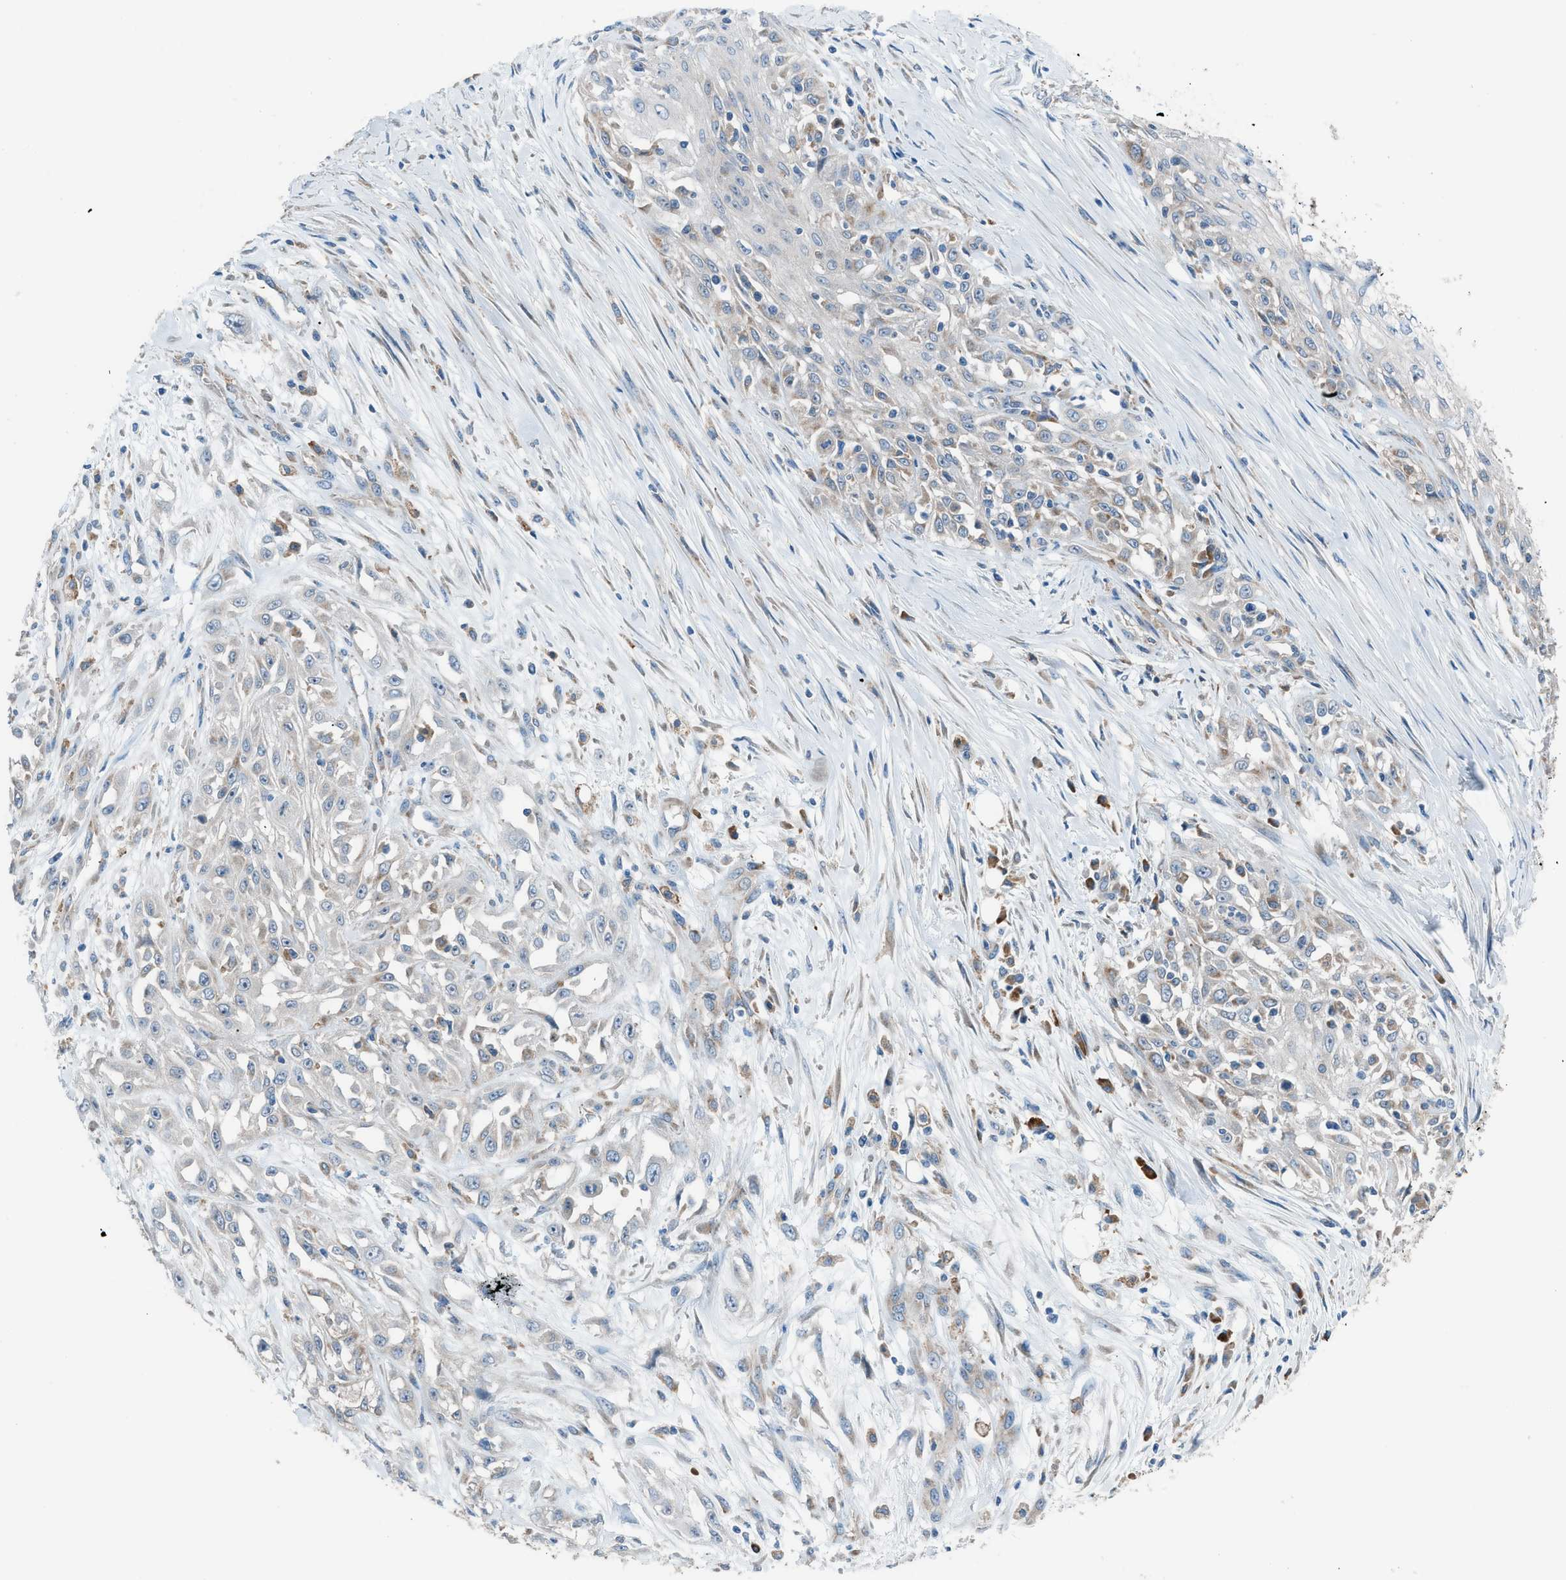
{"staining": {"intensity": "weak", "quantity": "<25%", "location": "cytoplasmic/membranous"}, "tissue": "skin cancer", "cell_type": "Tumor cells", "image_type": "cancer", "snomed": [{"axis": "morphology", "description": "Squamous cell carcinoma, NOS"}, {"axis": "morphology", "description": "Squamous cell carcinoma, metastatic, NOS"}, {"axis": "topography", "description": "Skin"}, {"axis": "topography", "description": "Lymph node"}], "caption": "Immunohistochemical staining of human squamous cell carcinoma (skin) demonstrates no significant staining in tumor cells. (DAB (3,3'-diaminobenzidine) IHC with hematoxylin counter stain).", "gene": "HEG1", "patient": {"sex": "male", "age": 75}}